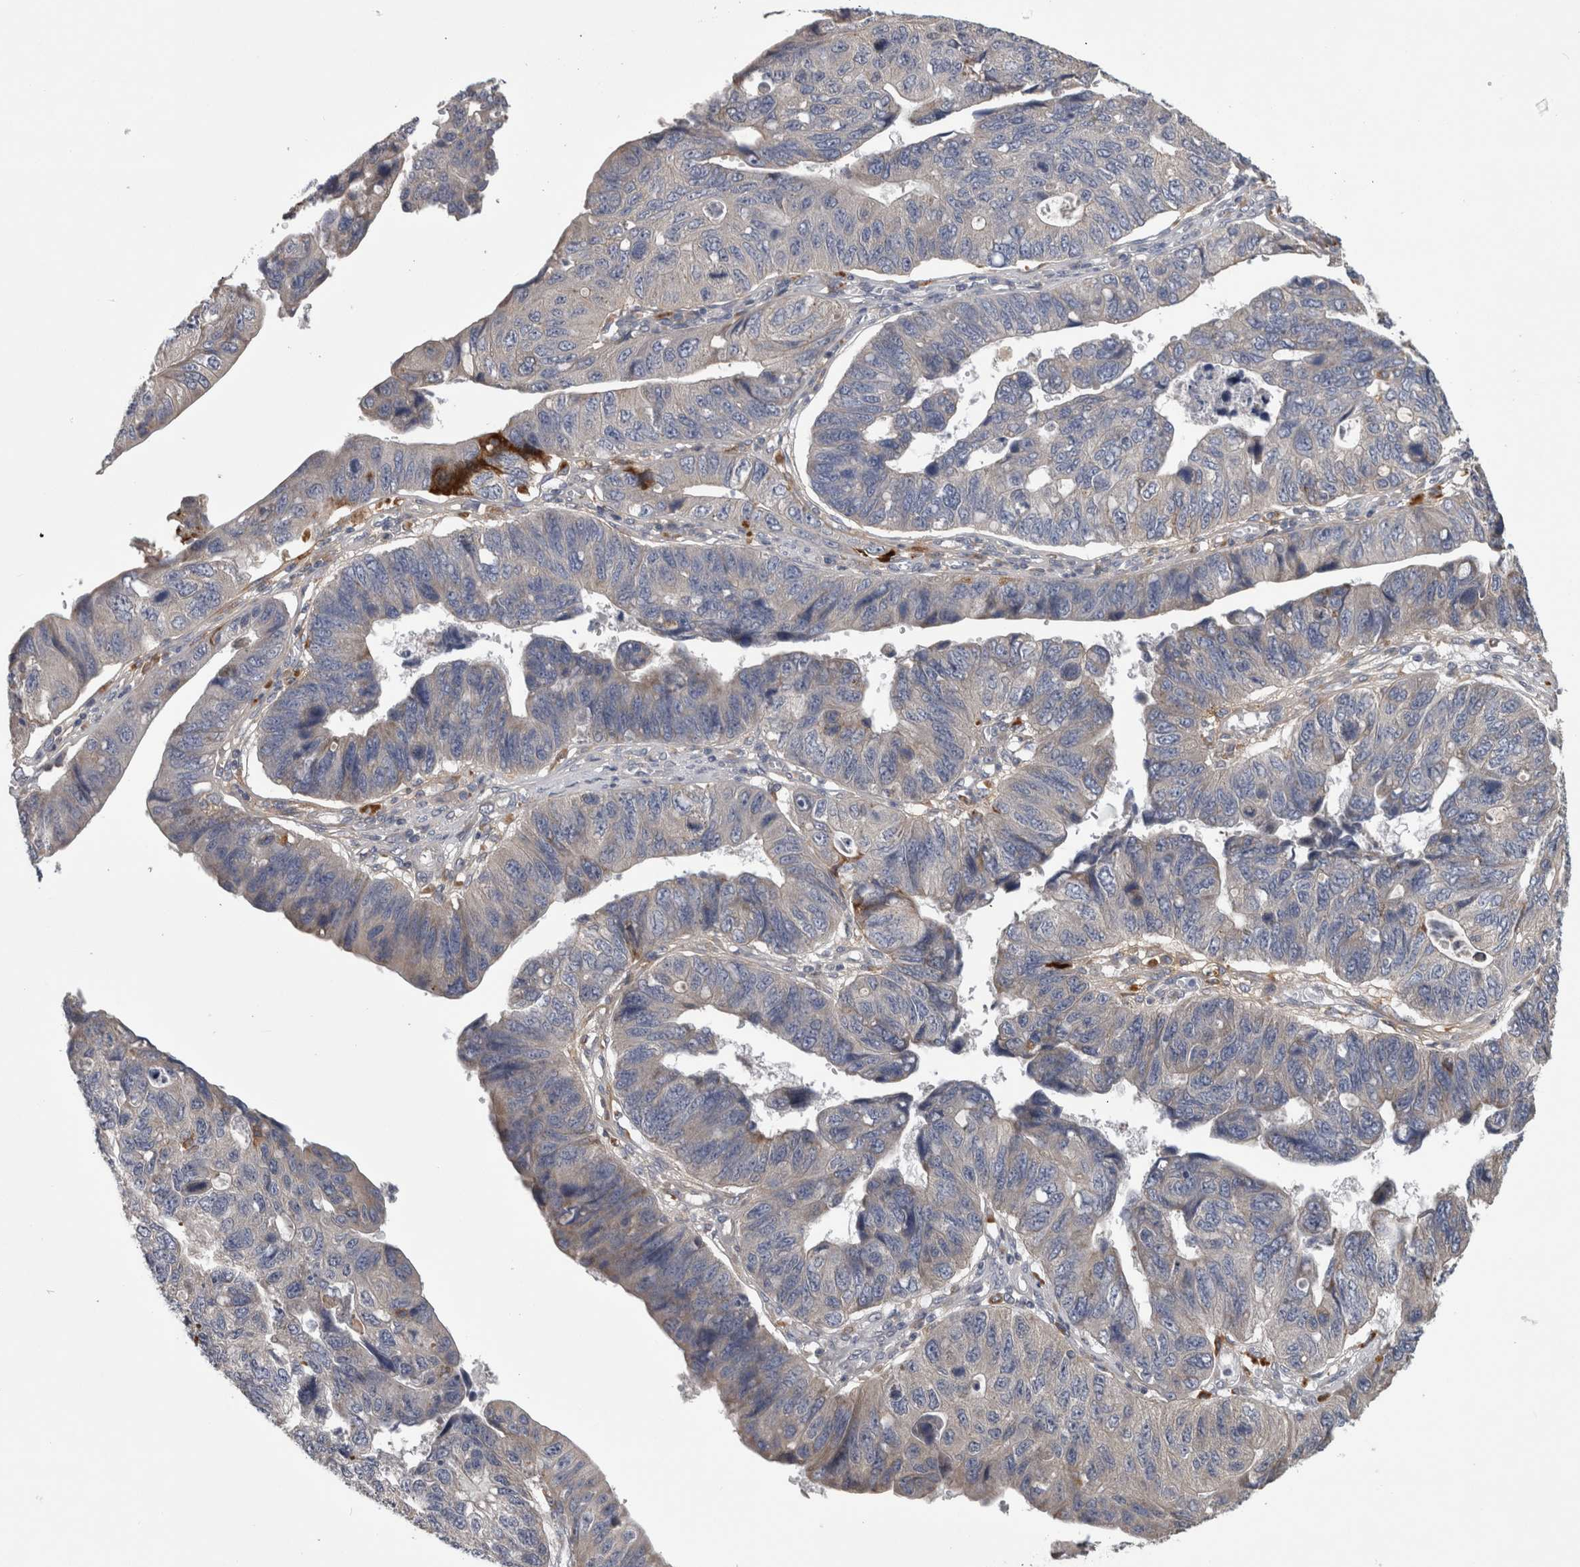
{"staining": {"intensity": "negative", "quantity": "none", "location": "none"}, "tissue": "stomach cancer", "cell_type": "Tumor cells", "image_type": "cancer", "snomed": [{"axis": "morphology", "description": "Adenocarcinoma, NOS"}, {"axis": "topography", "description": "Stomach"}], "caption": "An immunohistochemistry image of adenocarcinoma (stomach) is shown. There is no staining in tumor cells of adenocarcinoma (stomach).", "gene": "ATXN2", "patient": {"sex": "male", "age": 59}}